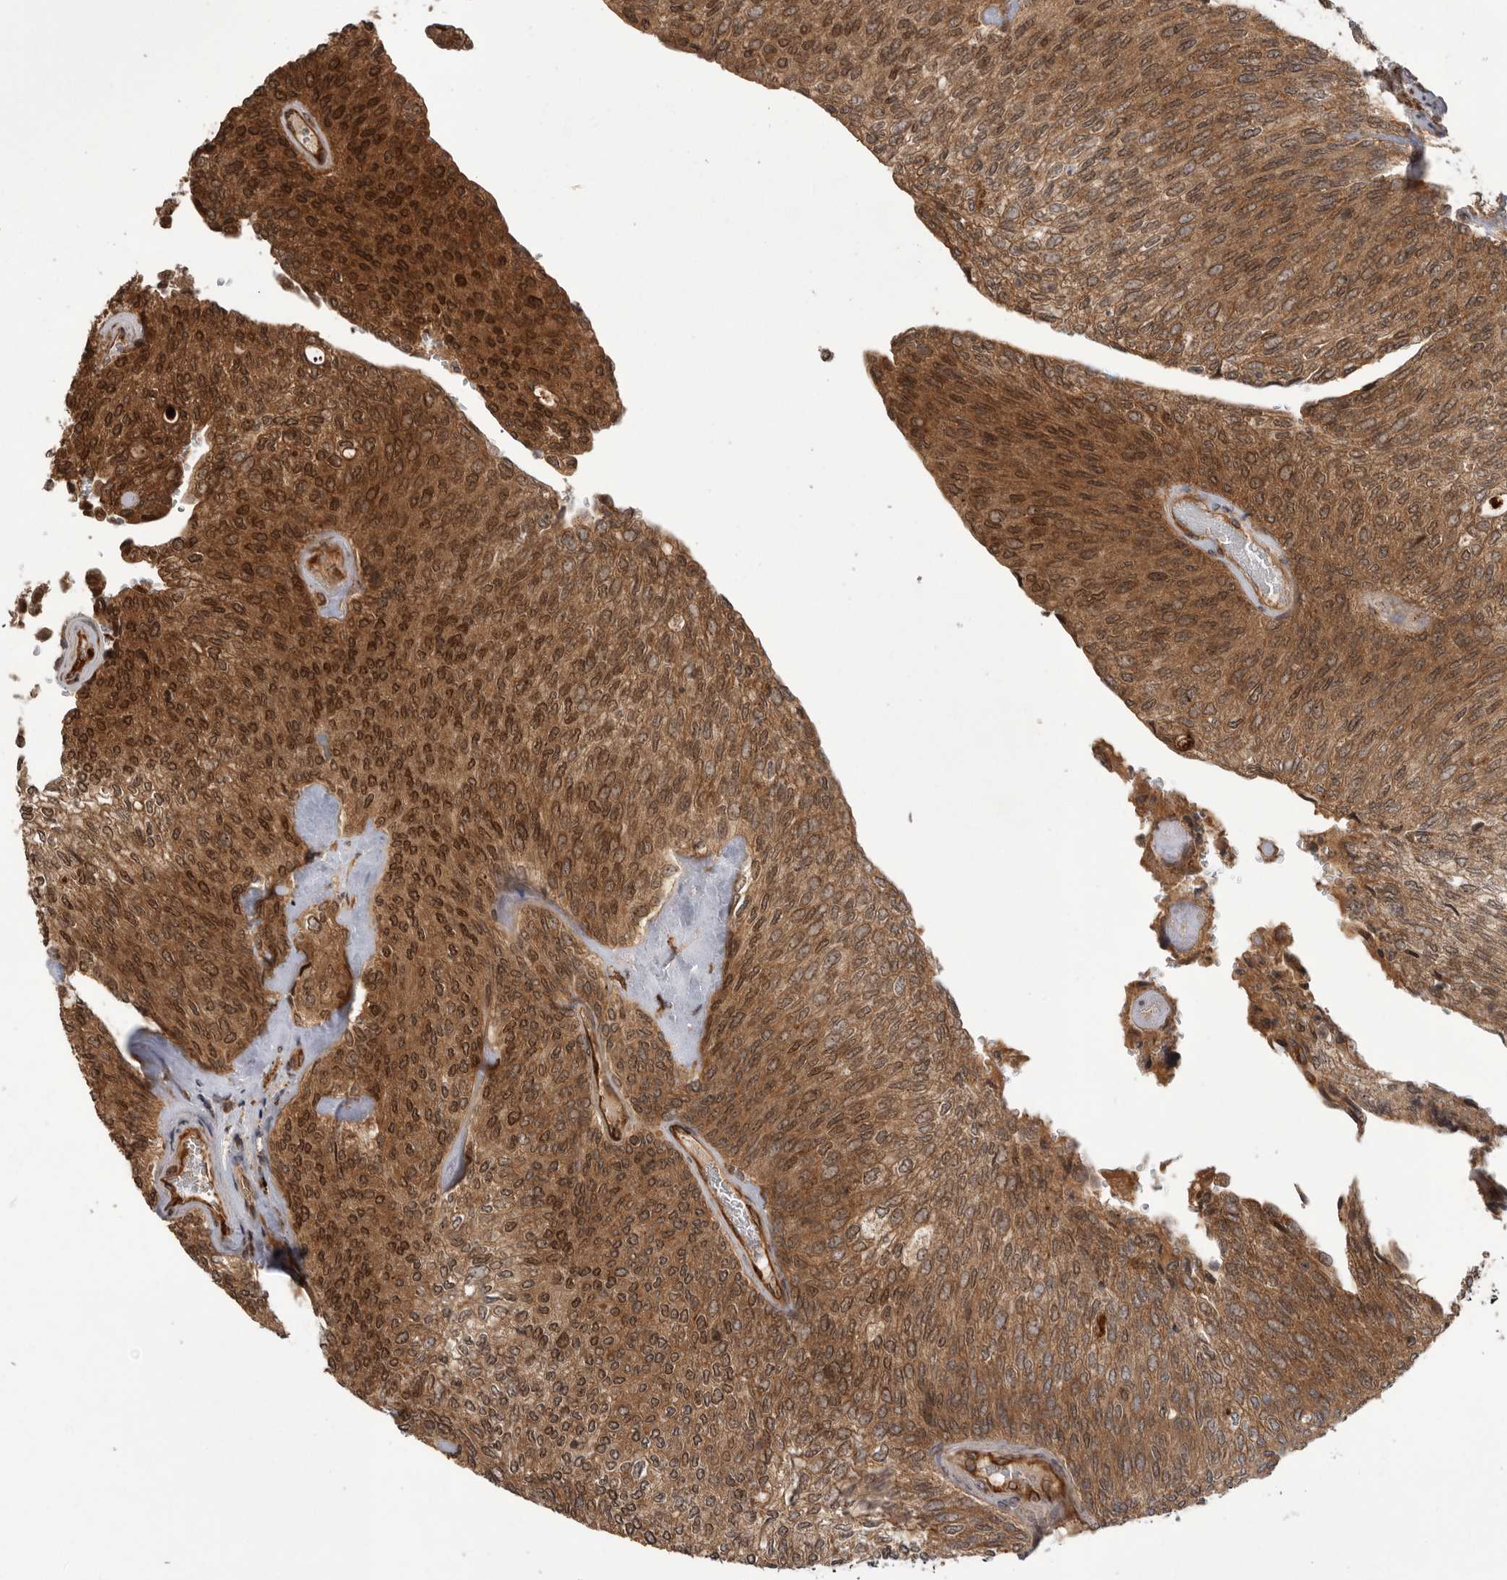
{"staining": {"intensity": "moderate", "quantity": ">75%", "location": "cytoplasmic/membranous,nuclear"}, "tissue": "urothelial cancer", "cell_type": "Tumor cells", "image_type": "cancer", "snomed": [{"axis": "morphology", "description": "Urothelial carcinoma, Low grade"}, {"axis": "topography", "description": "Urinary bladder"}], "caption": "Protein expression analysis of urothelial cancer displays moderate cytoplasmic/membranous and nuclear positivity in about >75% of tumor cells.", "gene": "DHDDS", "patient": {"sex": "female", "age": 79}}